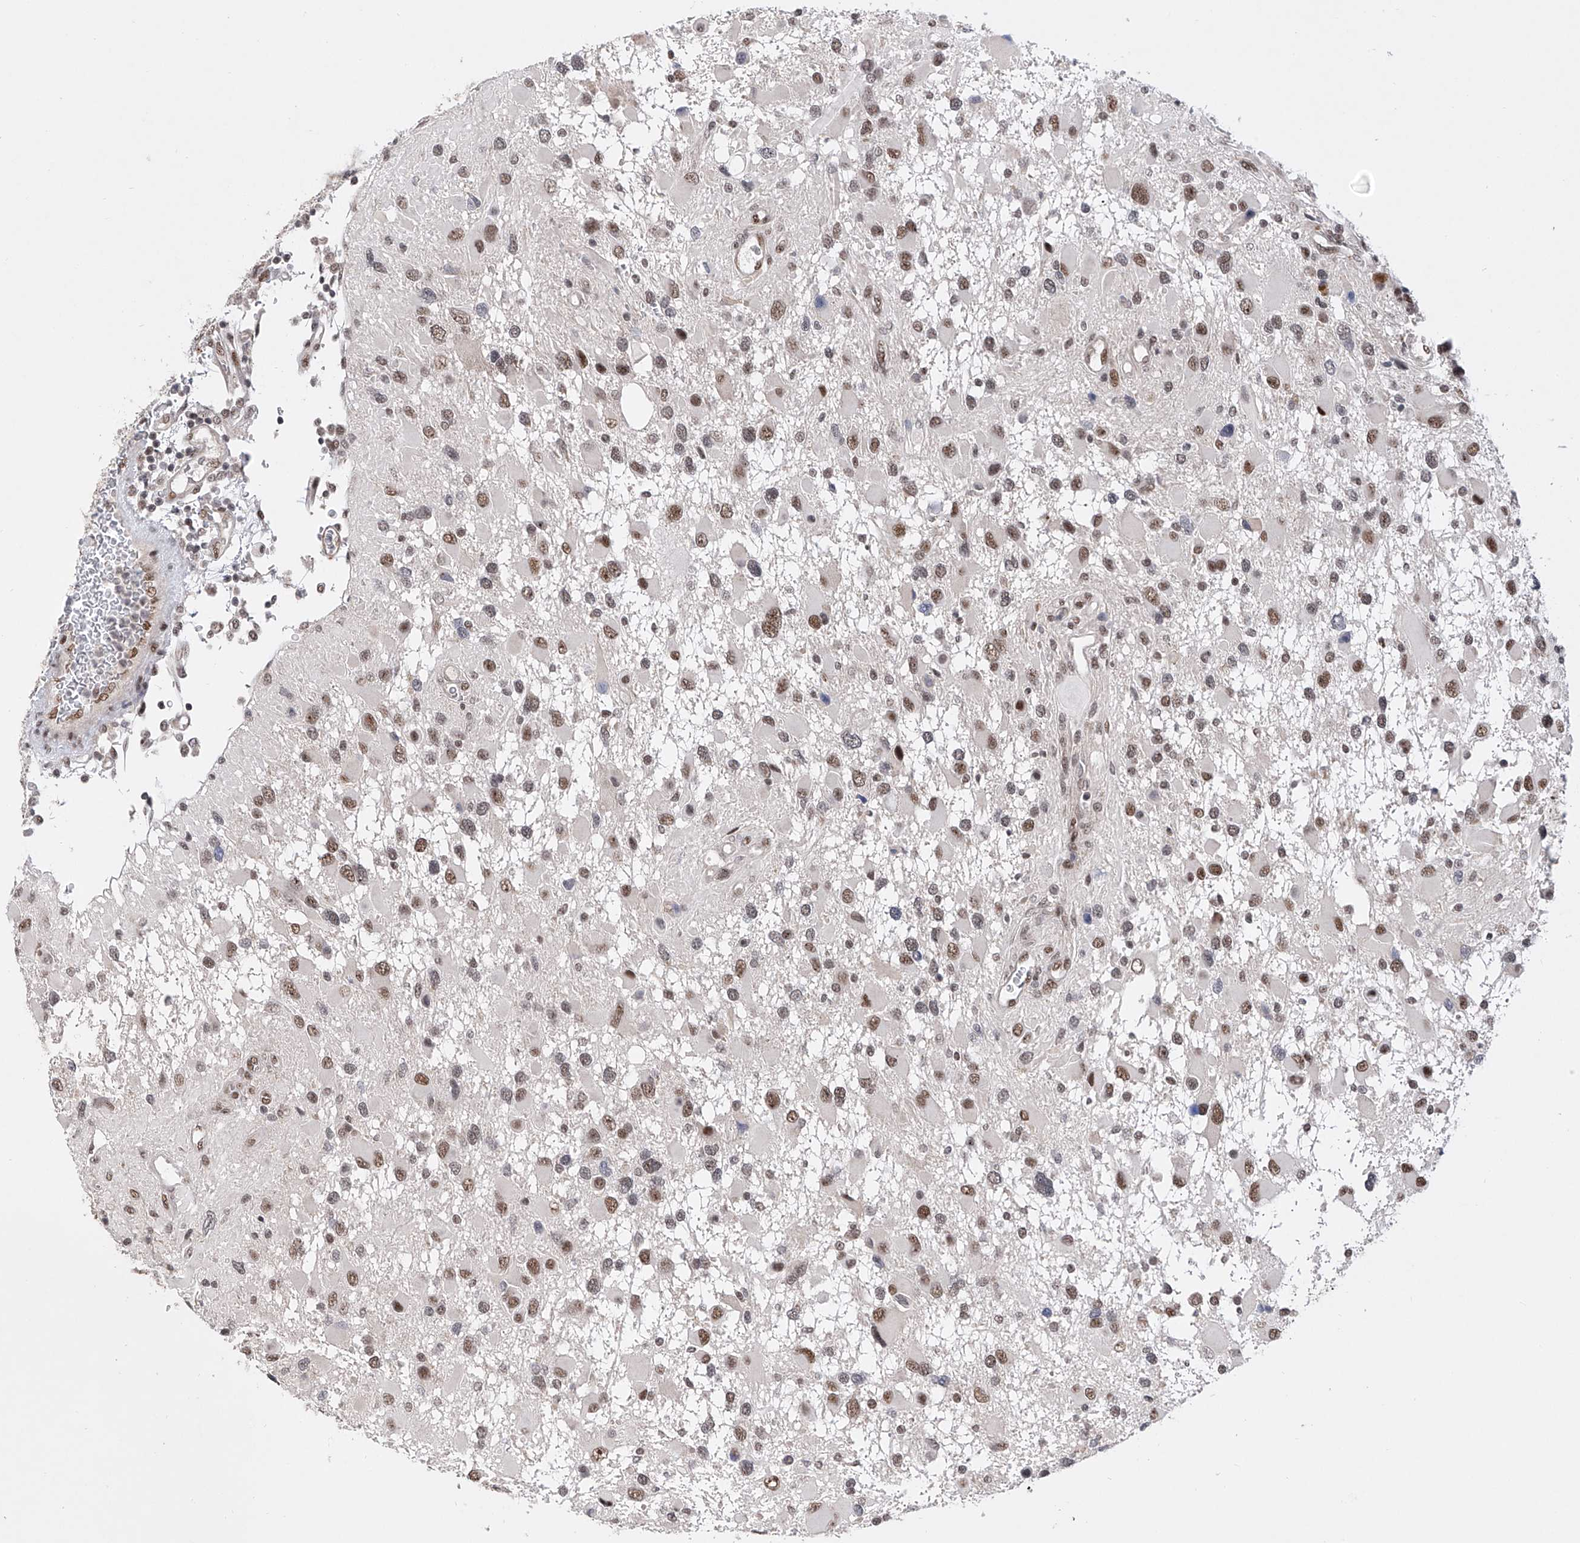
{"staining": {"intensity": "moderate", "quantity": ">75%", "location": "nuclear"}, "tissue": "glioma", "cell_type": "Tumor cells", "image_type": "cancer", "snomed": [{"axis": "morphology", "description": "Glioma, malignant, High grade"}, {"axis": "topography", "description": "Brain"}], "caption": "Brown immunohistochemical staining in human malignant high-grade glioma demonstrates moderate nuclear positivity in approximately >75% of tumor cells. (DAB IHC with brightfield microscopy, high magnification).", "gene": "RAD54L", "patient": {"sex": "male", "age": 53}}